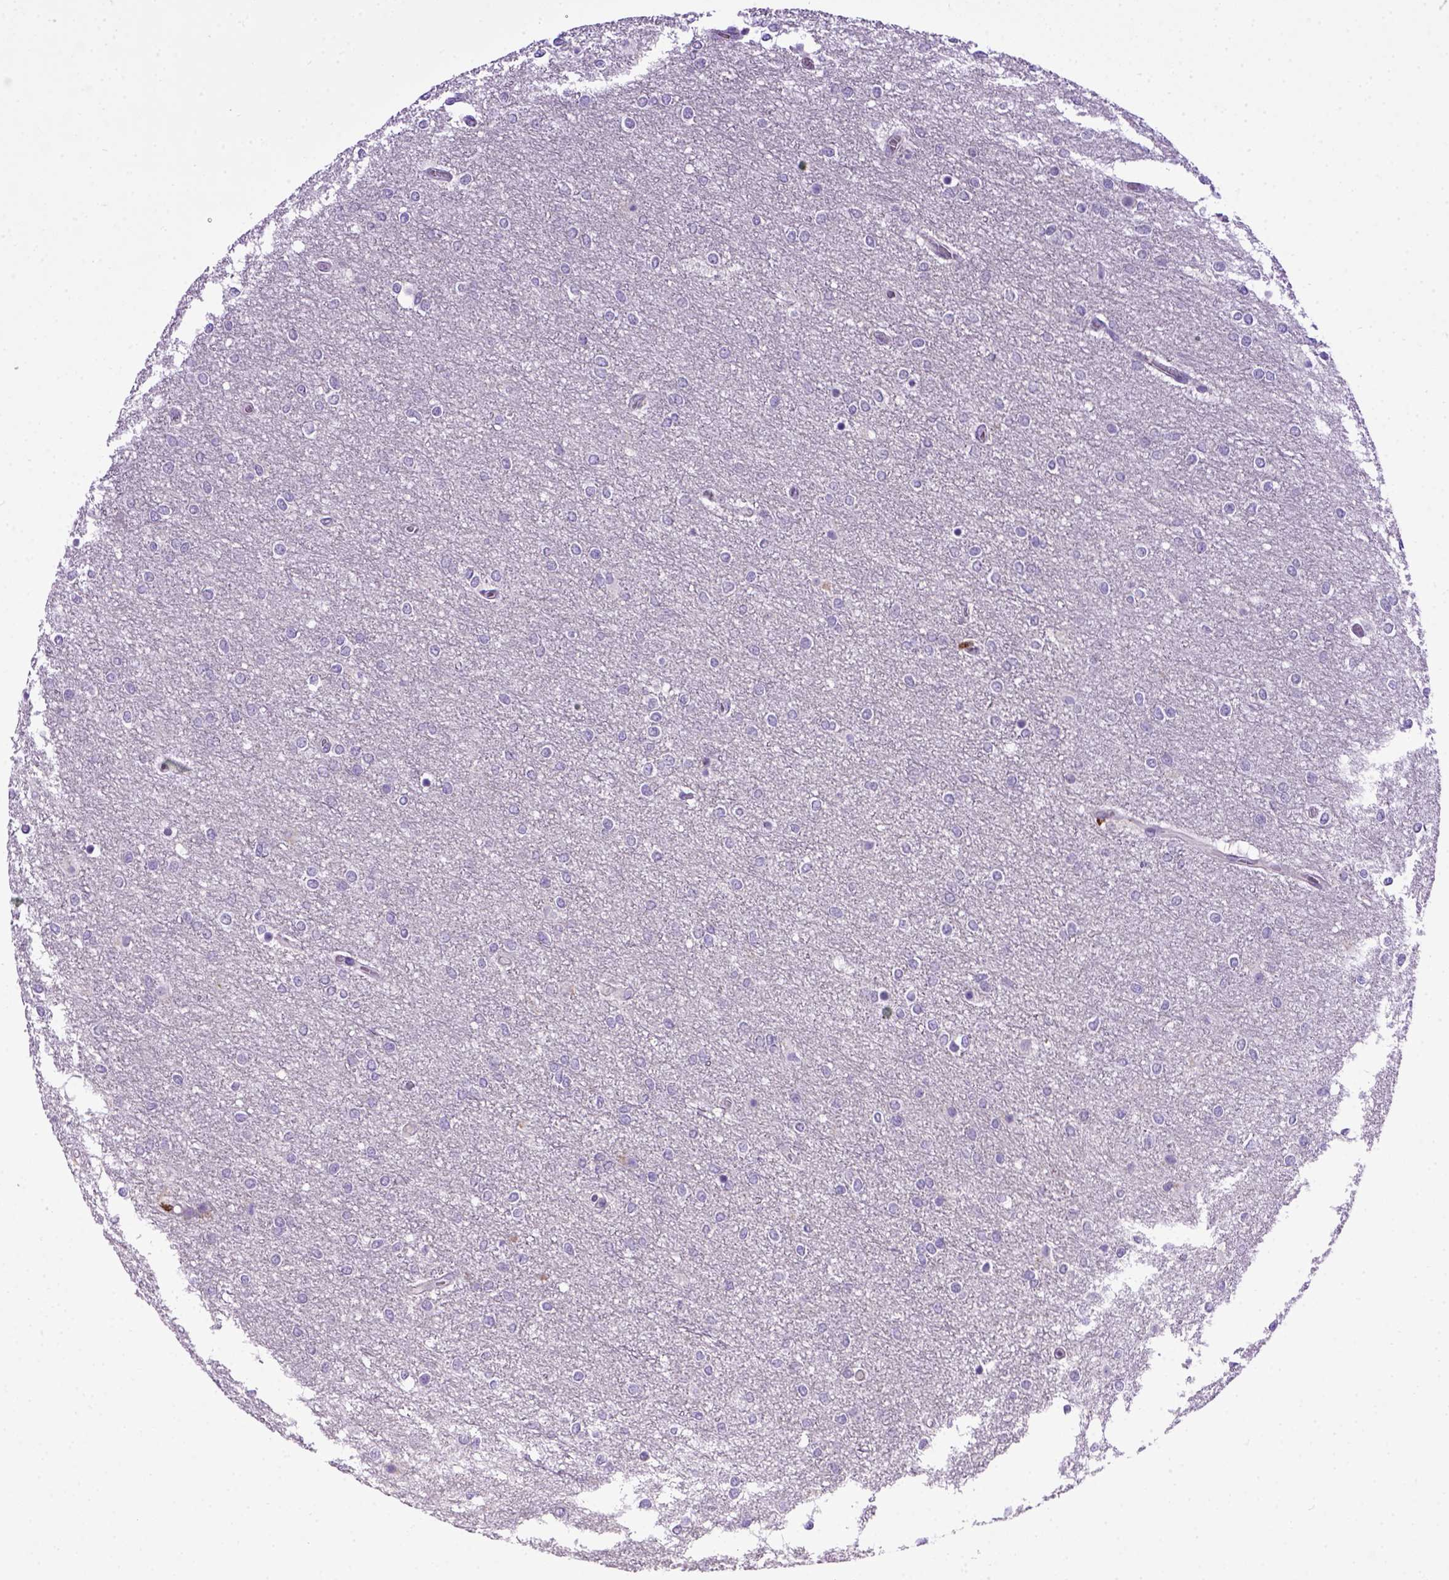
{"staining": {"intensity": "negative", "quantity": "none", "location": "none"}, "tissue": "glioma", "cell_type": "Tumor cells", "image_type": "cancer", "snomed": [{"axis": "morphology", "description": "Glioma, malignant, High grade"}, {"axis": "topography", "description": "Brain"}], "caption": "Tumor cells are negative for protein expression in human high-grade glioma (malignant). (Brightfield microscopy of DAB immunohistochemistry (IHC) at high magnification).", "gene": "CDH1", "patient": {"sex": "female", "age": 61}}